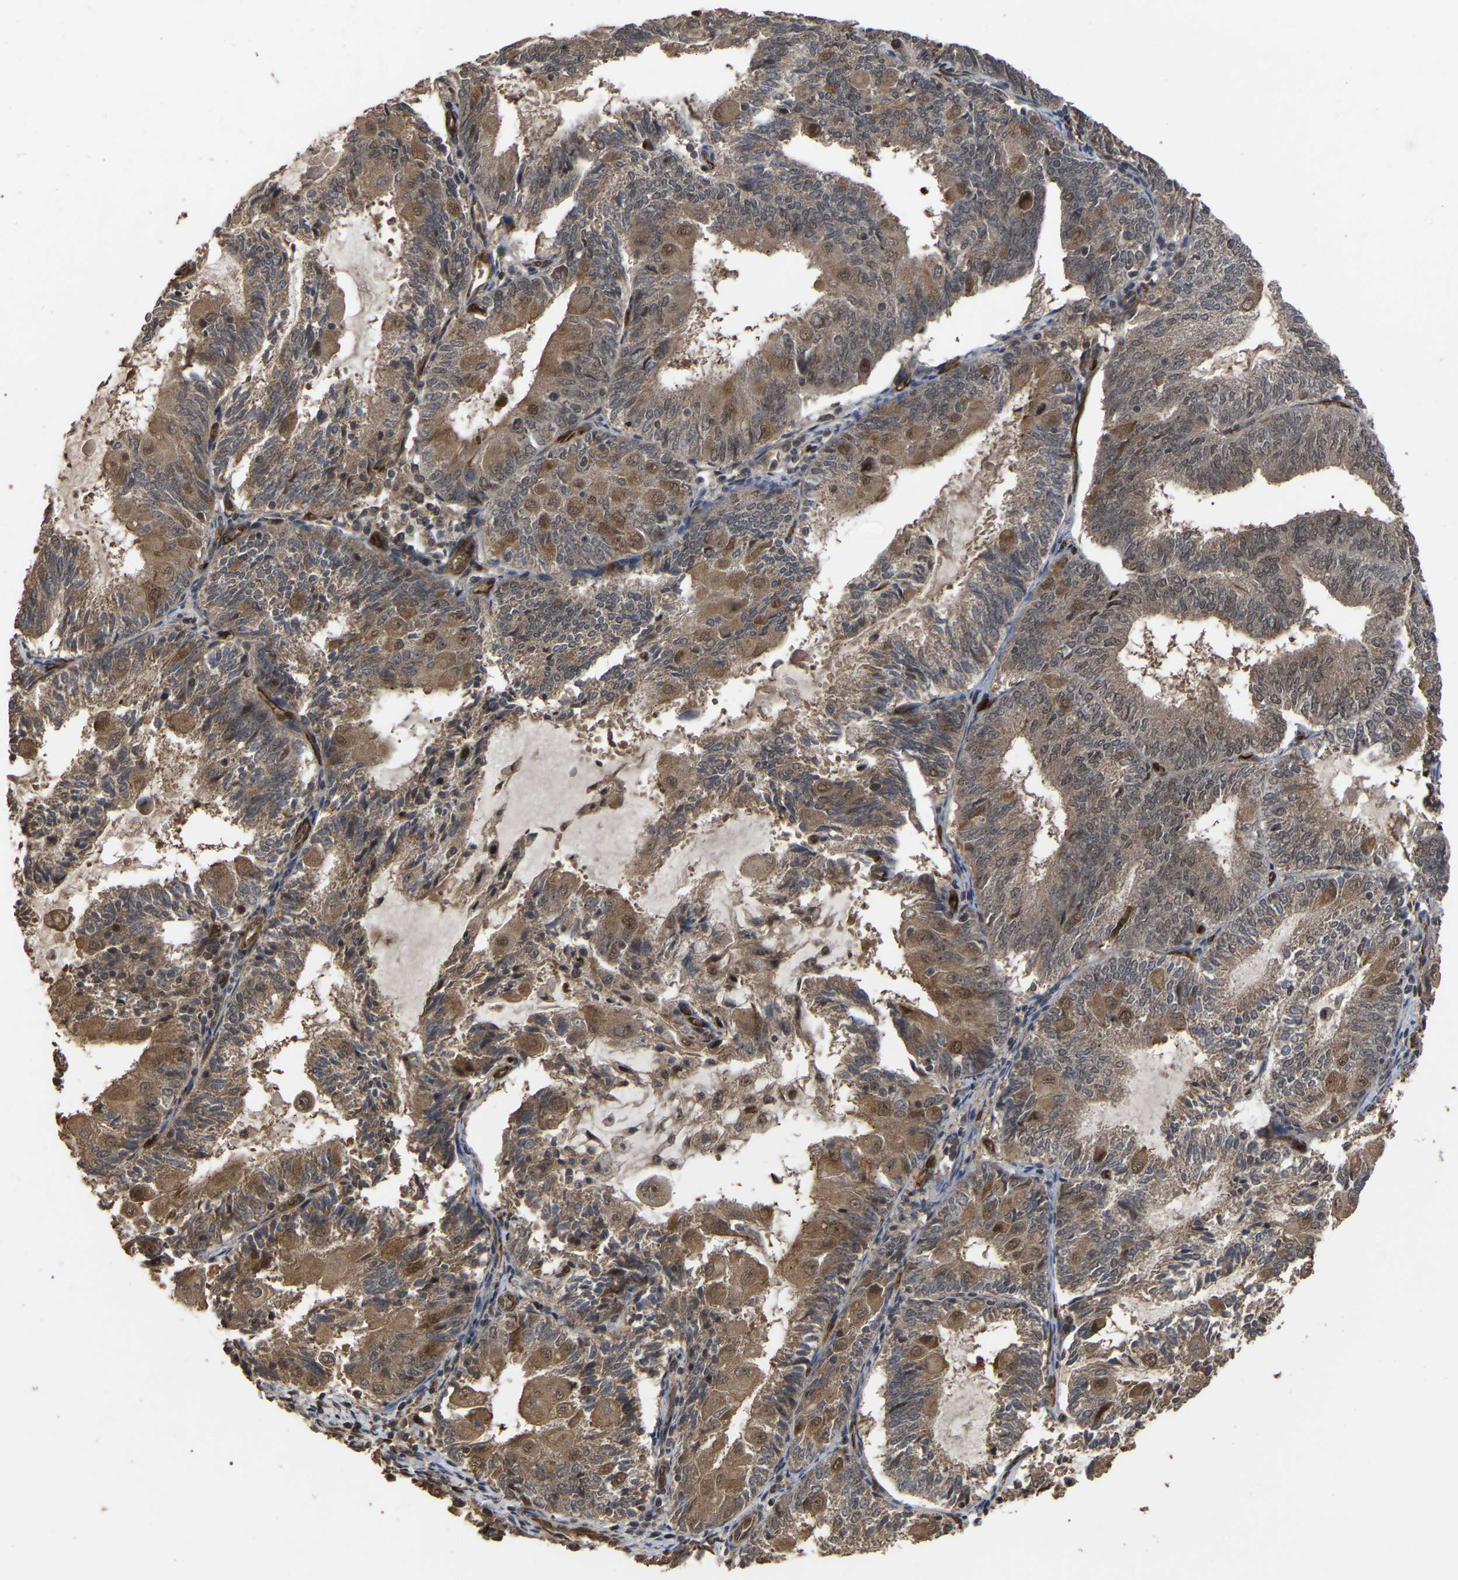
{"staining": {"intensity": "moderate", "quantity": ">75%", "location": "cytoplasmic/membranous"}, "tissue": "endometrial cancer", "cell_type": "Tumor cells", "image_type": "cancer", "snomed": [{"axis": "morphology", "description": "Adenocarcinoma, NOS"}, {"axis": "topography", "description": "Endometrium"}], "caption": "Endometrial cancer (adenocarcinoma) tissue exhibits moderate cytoplasmic/membranous expression in about >75% of tumor cells", "gene": "FAM161B", "patient": {"sex": "female", "age": 81}}